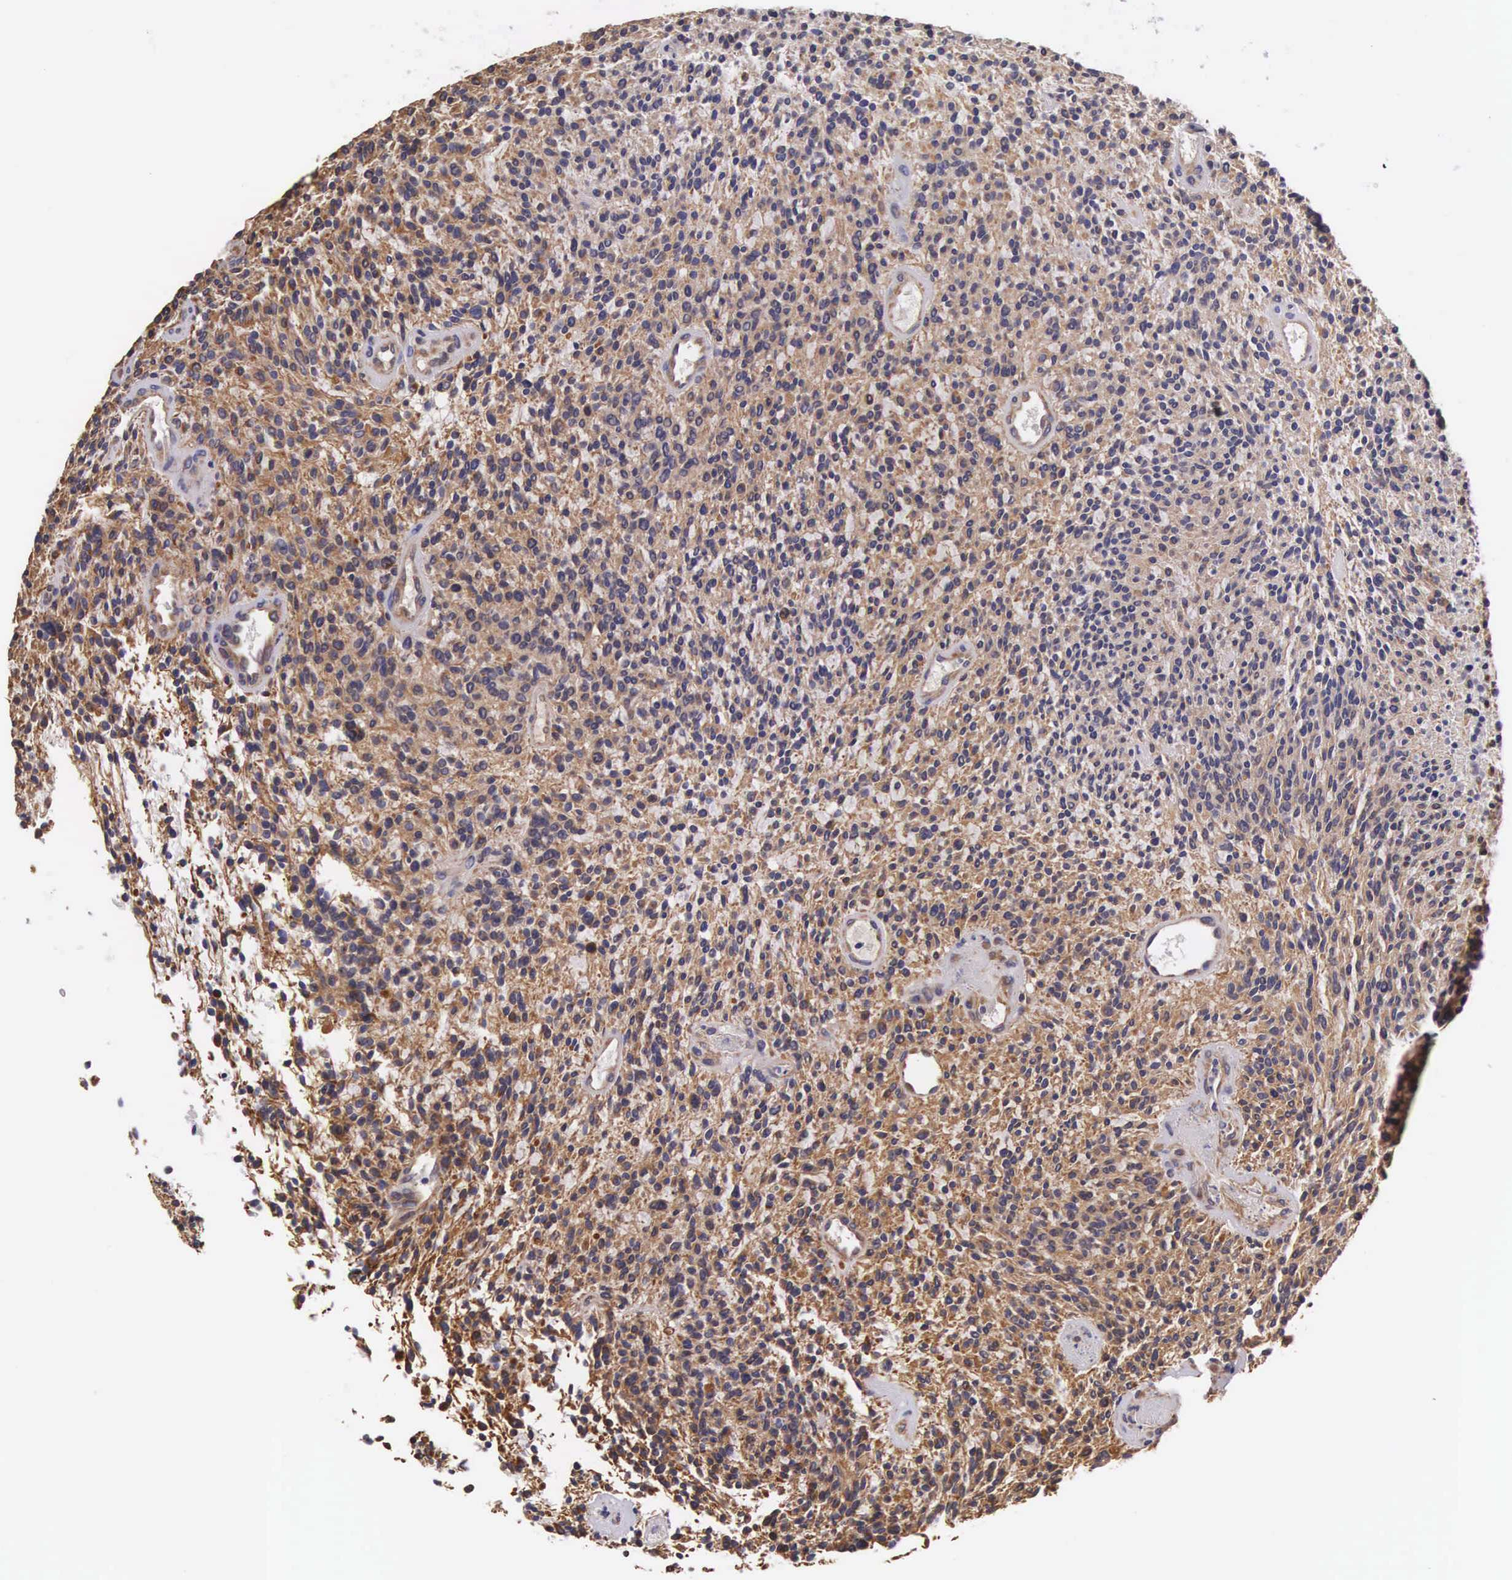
{"staining": {"intensity": "moderate", "quantity": ">75%", "location": "cytoplasmic/membranous"}, "tissue": "glioma", "cell_type": "Tumor cells", "image_type": "cancer", "snomed": [{"axis": "morphology", "description": "Glioma, malignant, High grade"}, {"axis": "topography", "description": "Brain"}], "caption": "The histopathology image reveals immunohistochemical staining of glioma. There is moderate cytoplasmic/membranous positivity is seen in about >75% of tumor cells.", "gene": "OSBPL3", "patient": {"sex": "female", "age": 13}}